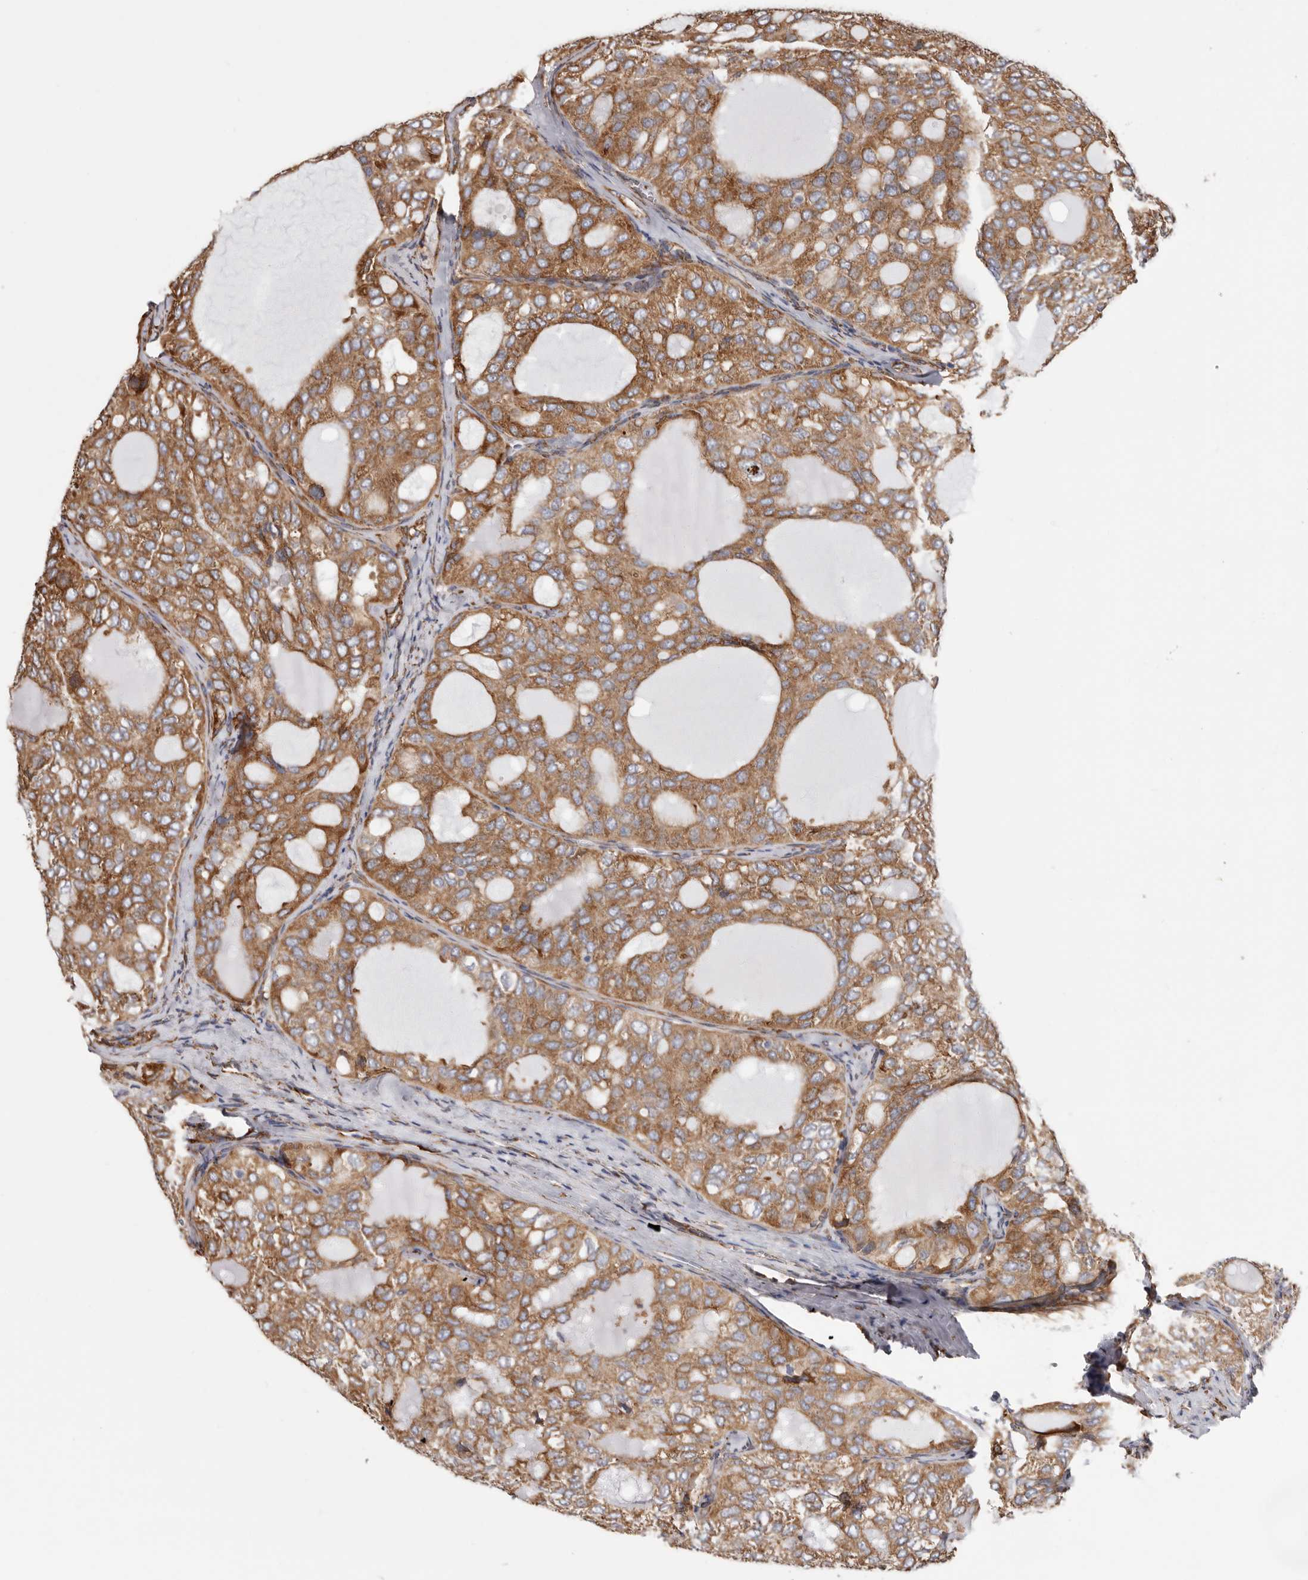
{"staining": {"intensity": "moderate", "quantity": ">75%", "location": "cytoplasmic/membranous"}, "tissue": "thyroid cancer", "cell_type": "Tumor cells", "image_type": "cancer", "snomed": [{"axis": "morphology", "description": "Follicular adenoma carcinoma, NOS"}, {"axis": "topography", "description": "Thyroid gland"}], "caption": "Protein staining by immunohistochemistry (IHC) displays moderate cytoplasmic/membranous staining in approximately >75% of tumor cells in thyroid follicular adenoma carcinoma.", "gene": "SEMA3E", "patient": {"sex": "male", "age": 75}}